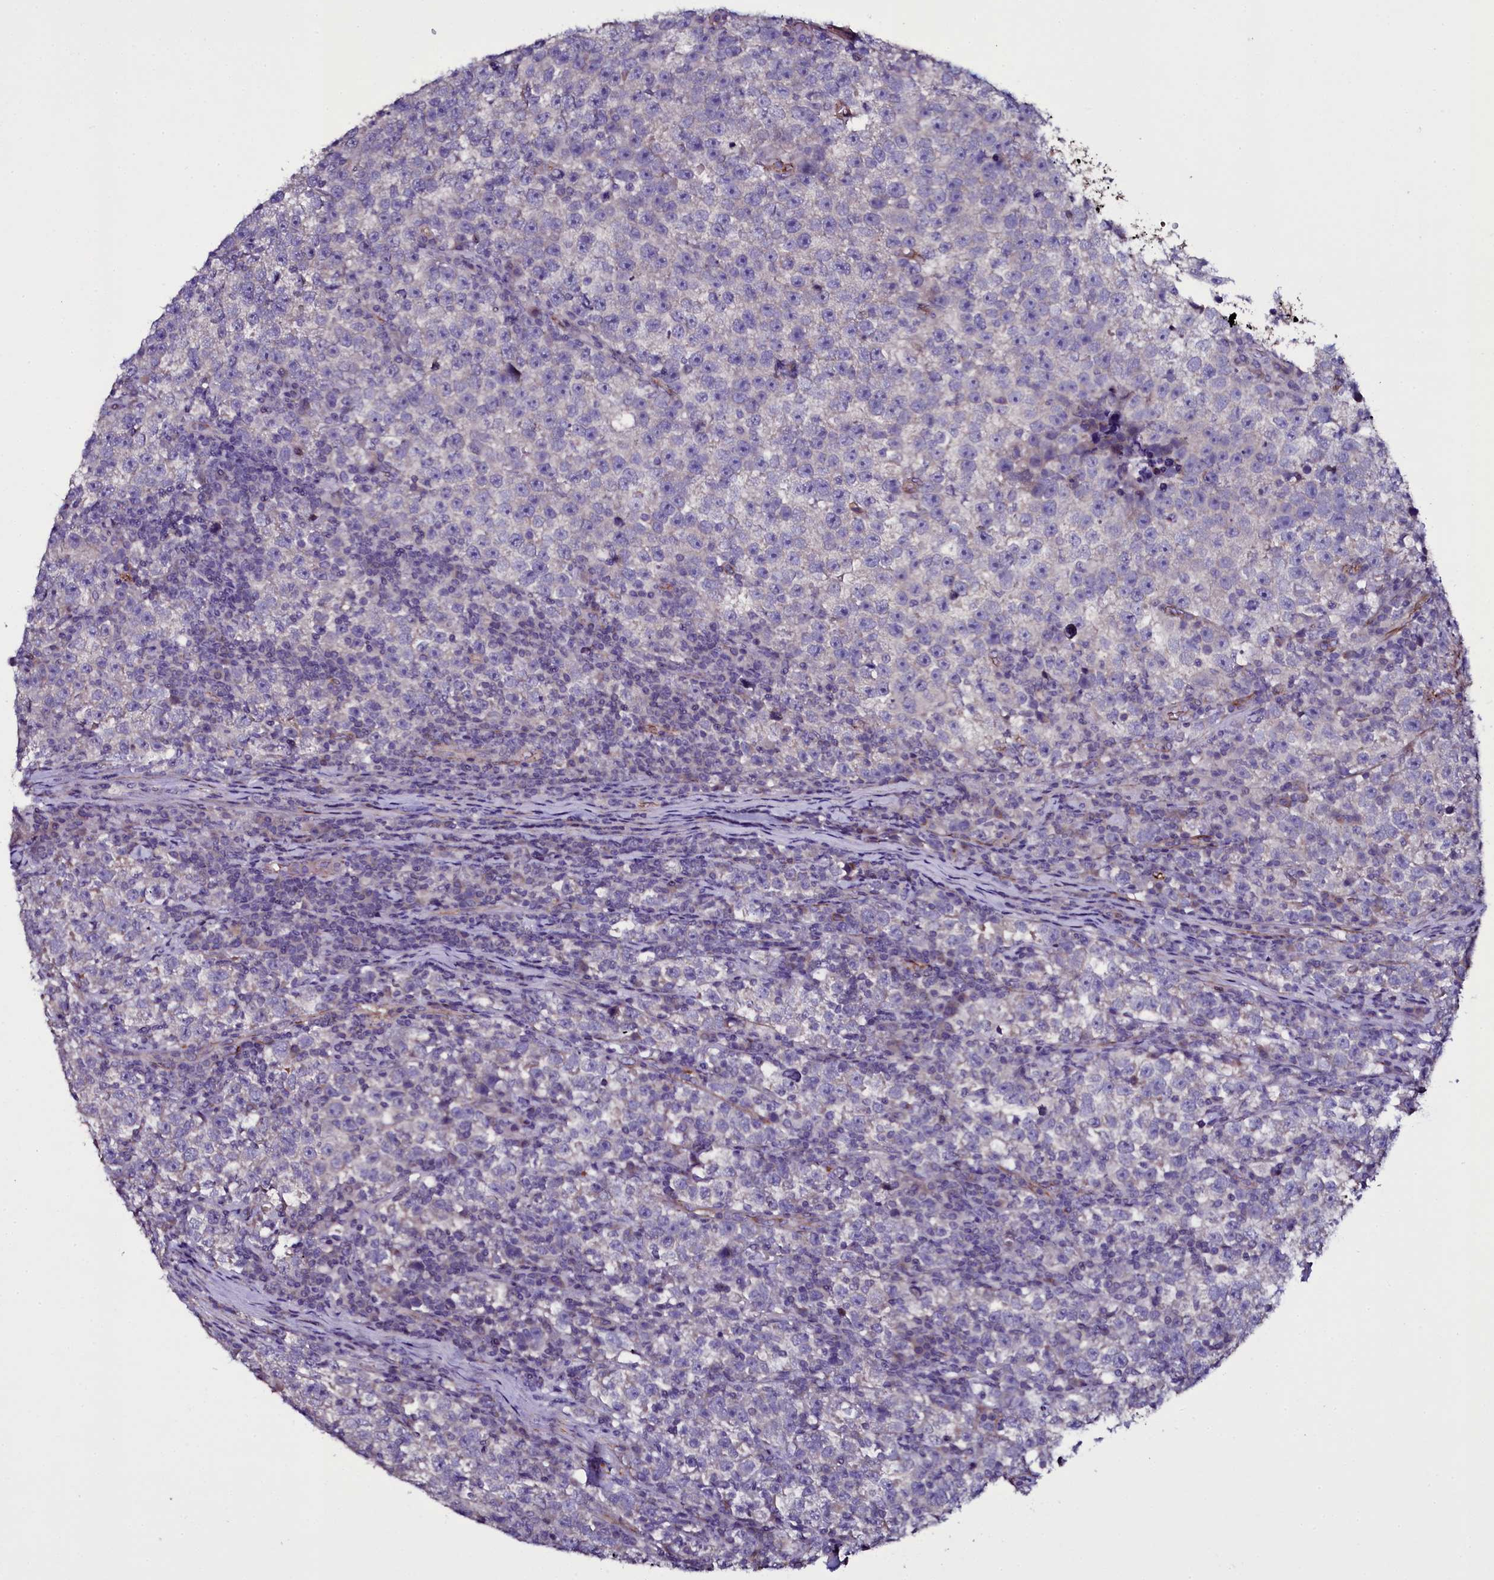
{"staining": {"intensity": "negative", "quantity": "none", "location": "none"}, "tissue": "testis cancer", "cell_type": "Tumor cells", "image_type": "cancer", "snomed": [{"axis": "morphology", "description": "Normal tissue, NOS"}, {"axis": "morphology", "description": "Seminoma, NOS"}, {"axis": "topography", "description": "Testis"}], "caption": "An immunohistochemistry photomicrograph of testis cancer is shown. There is no staining in tumor cells of testis cancer.", "gene": "MEX3C", "patient": {"sex": "male", "age": 43}}